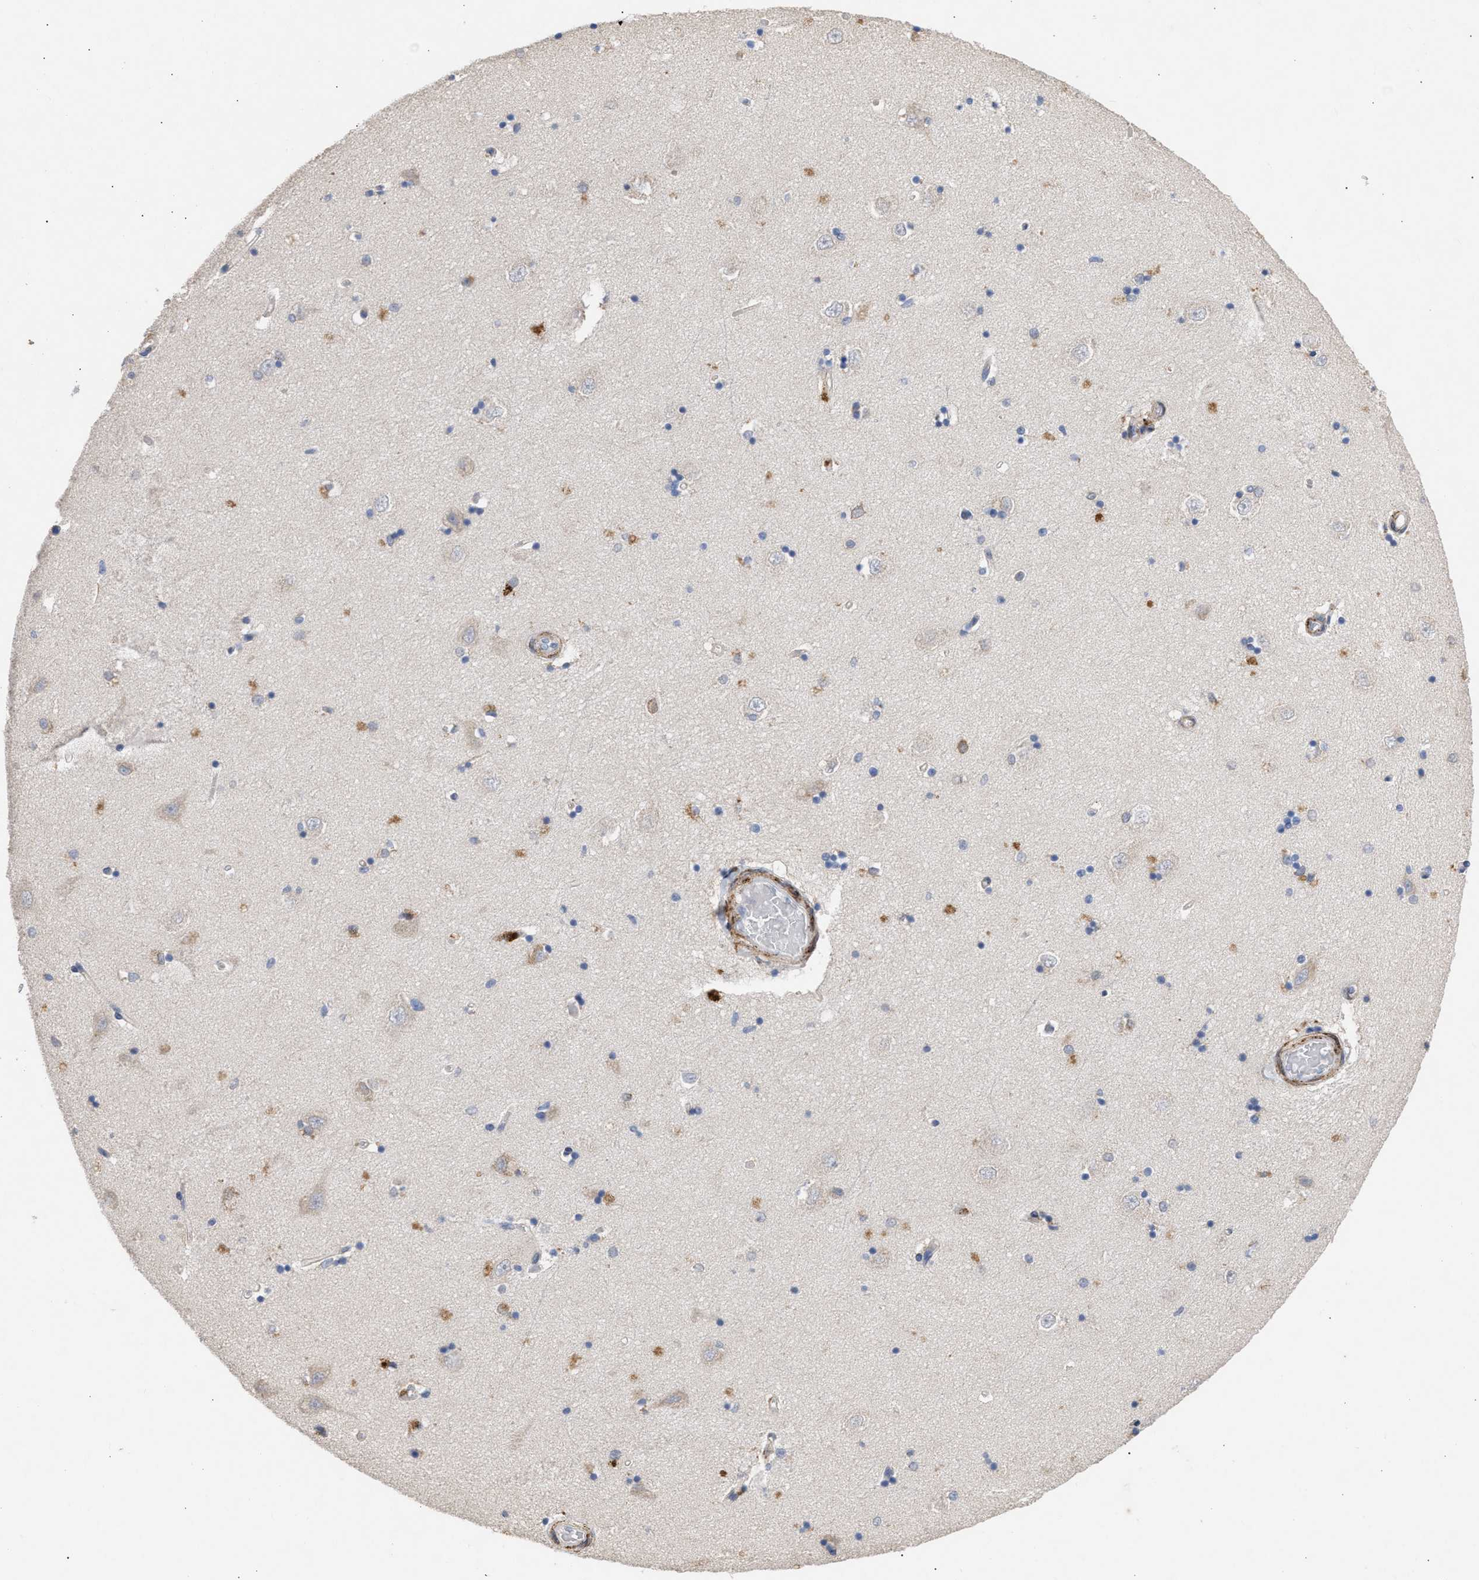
{"staining": {"intensity": "negative", "quantity": "none", "location": "none"}, "tissue": "hippocampus", "cell_type": "Glial cells", "image_type": "normal", "snomed": [{"axis": "morphology", "description": "Normal tissue, NOS"}, {"axis": "topography", "description": "Hippocampus"}], "caption": "This photomicrograph is of benign hippocampus stained with immunohistochemistry (IHC) to label a protein in brown with the nuclei are counter-stained blue. There is no staining in glial cells.", "gene": "SELENOM", "patient": {"sex": "male", "age": 45}}